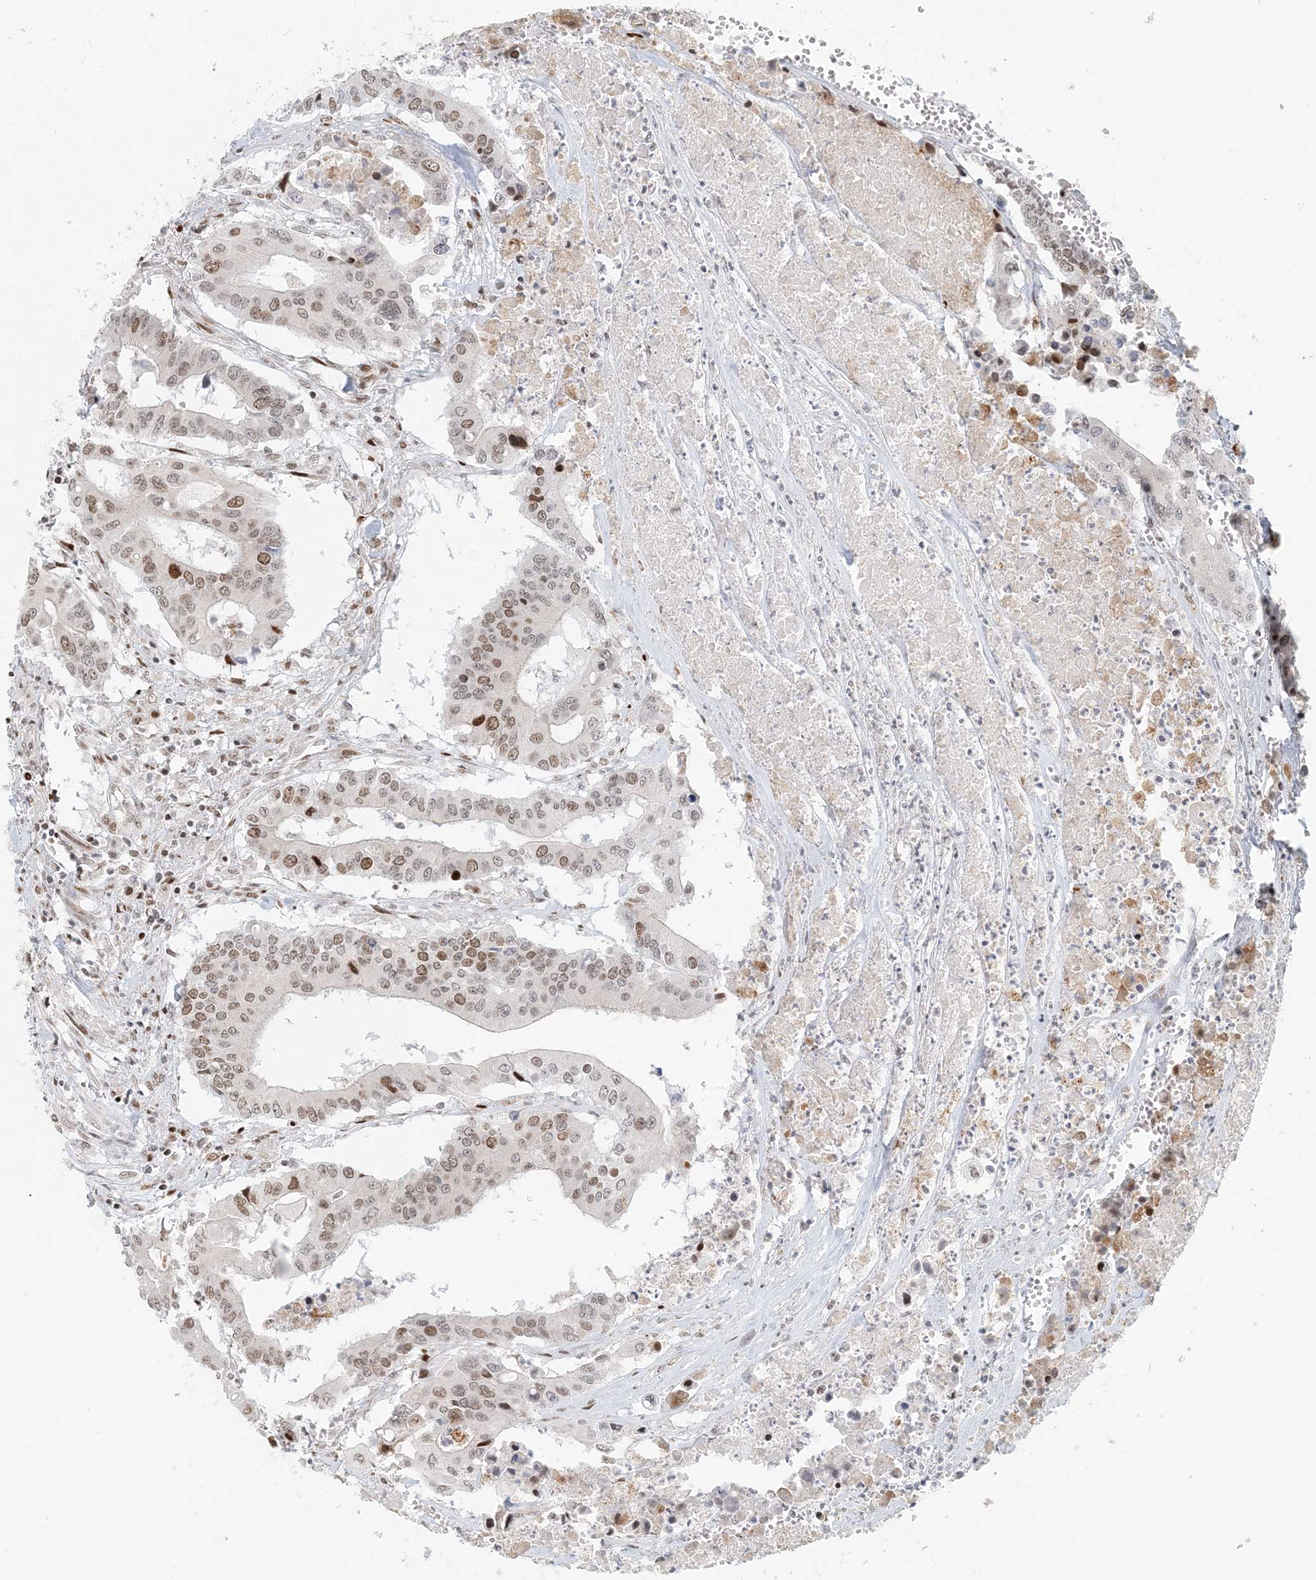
{"staining": {"intensity": "moderate", "quantity": "<25%", "location": "nuclear"}, "tissue": "colorectal cancer", "cell_type": "Tumor cells", "image_type": "cancer", "snomed": [{"axis": "morphology", "description": "Adenocarcinoma, NOS"}, {"axis": "topography", "description": "Colon"}], "caption": "This histopathology image demonstrates adenocarcinoma (colorectal) stained with IHC to label a protein in brown. The nuclear of tumor cells show moderate positivity for the protein. Nuclei are counter-stained blue.", "gene": "BAZ1B", "patient": {"sex": "male", "age": 77}}